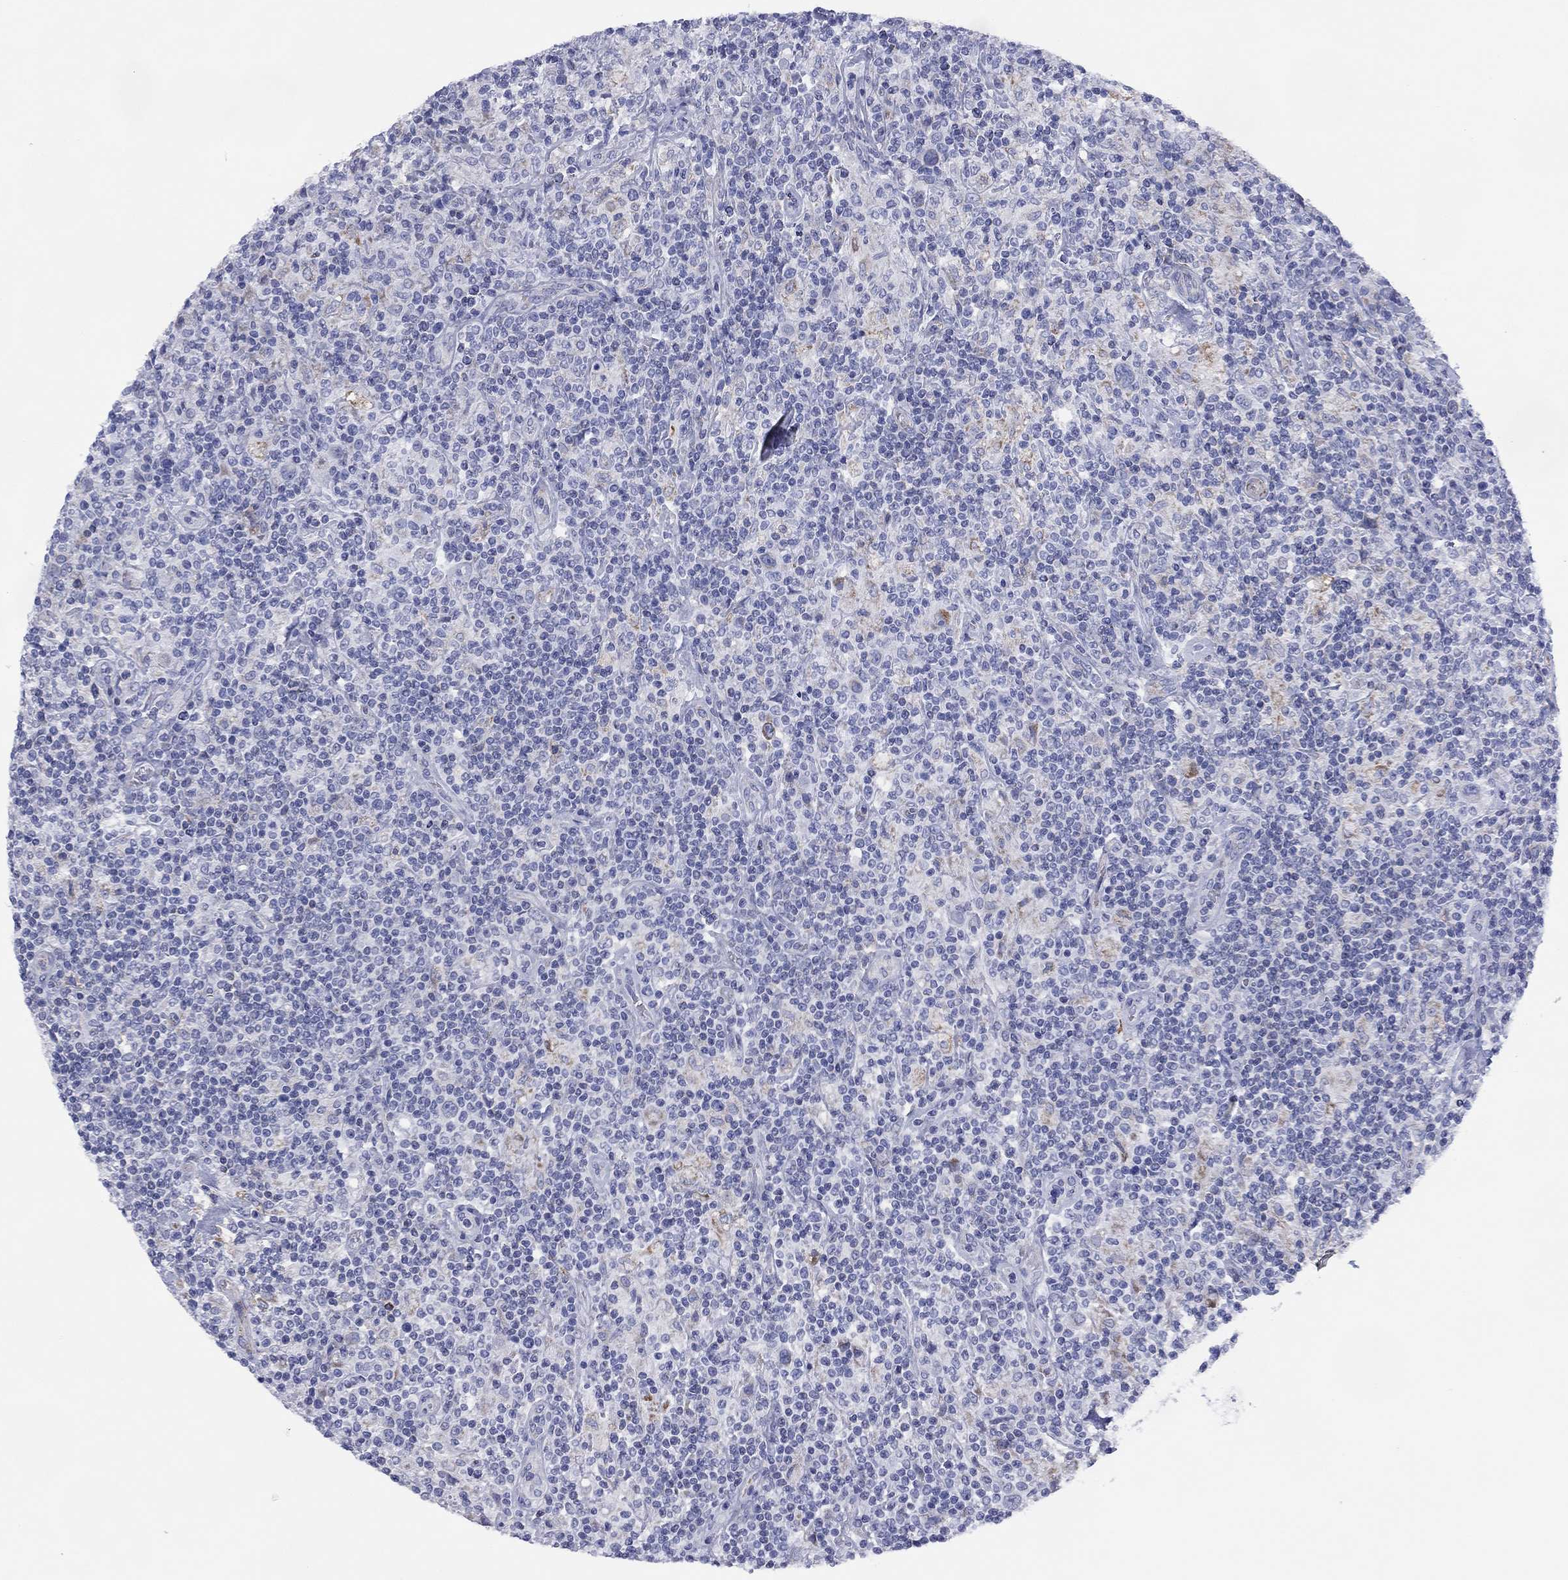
{"staining": {"intensity": "negative", "quantity": "none", "location": "none"}, "tissue": "lymphoma", "cell_type": "Tumor cells", "image_type": "cancer", "snomed": [{"axis": "morphology", "description": "Hodgkin's disease, NOS"}, {"axis": "topography", "description": "Lymph node"}], "caption": "This is a photomicrograph of immunohistochemistry staining of Hodgkin's disease, which shows no expression in tumor cells.", "gene": "MGST3", "patient": {"sex": "male", "age": 70}}